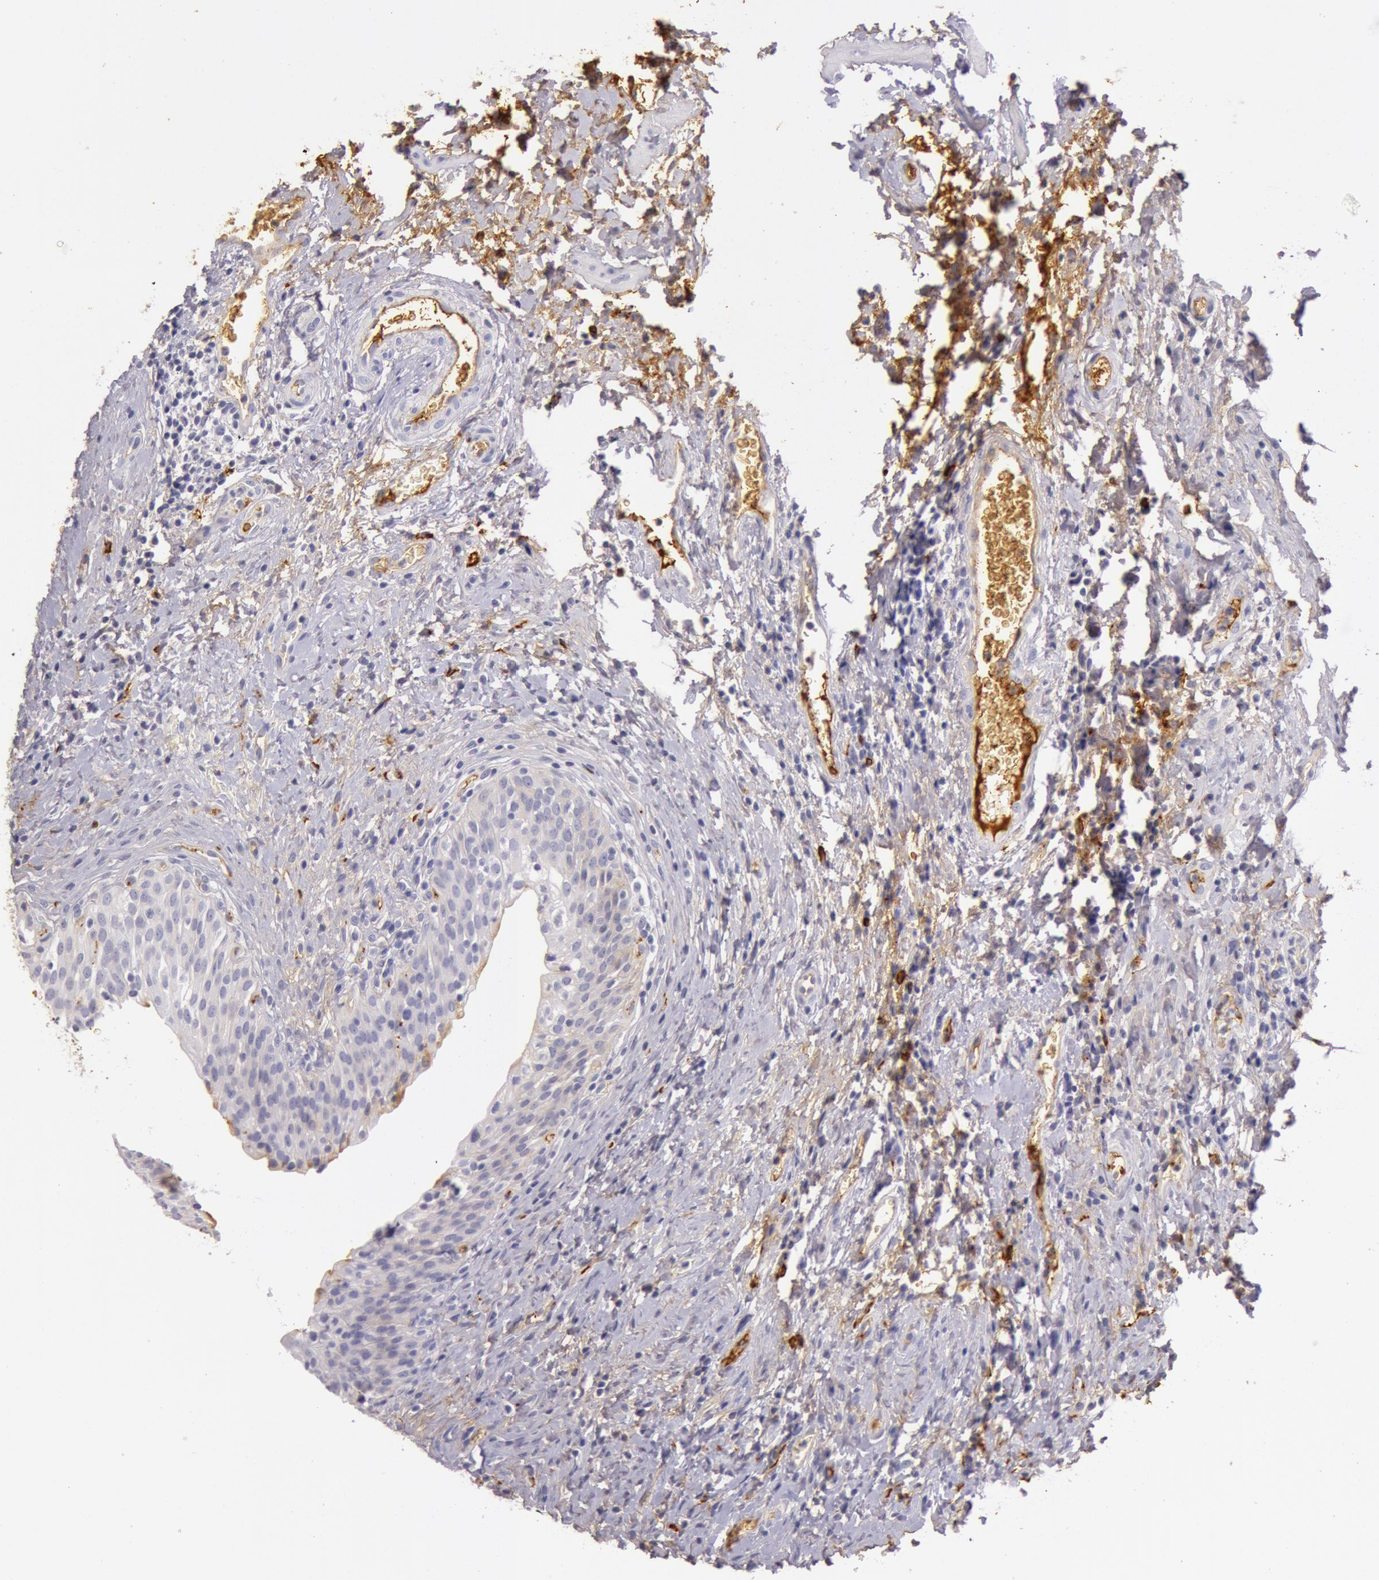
{"staining": {"intensity": "weak", "quantity": "<25%", "location": "cytoplasmic/membranous"}, "tissue": "urinary bladder", "cell_type": "Urothelial cells", "image_type": "normal", "snomed": [{"axis": "morphology", "description": "Normal tissue, NOS"}, {"axis": "topography", "description": "Urinary bladder"}], "caption": "An image of urinary bladder stained for a protein demonstrates no brown staining in urothelial cells. (DAB (3,3'-diaminobenzidine) immunohistochemistry (IHC) with hematoxylin counter stain).", "gene": "C4BPA", "patient": {"sex": "male", "age": 51}}